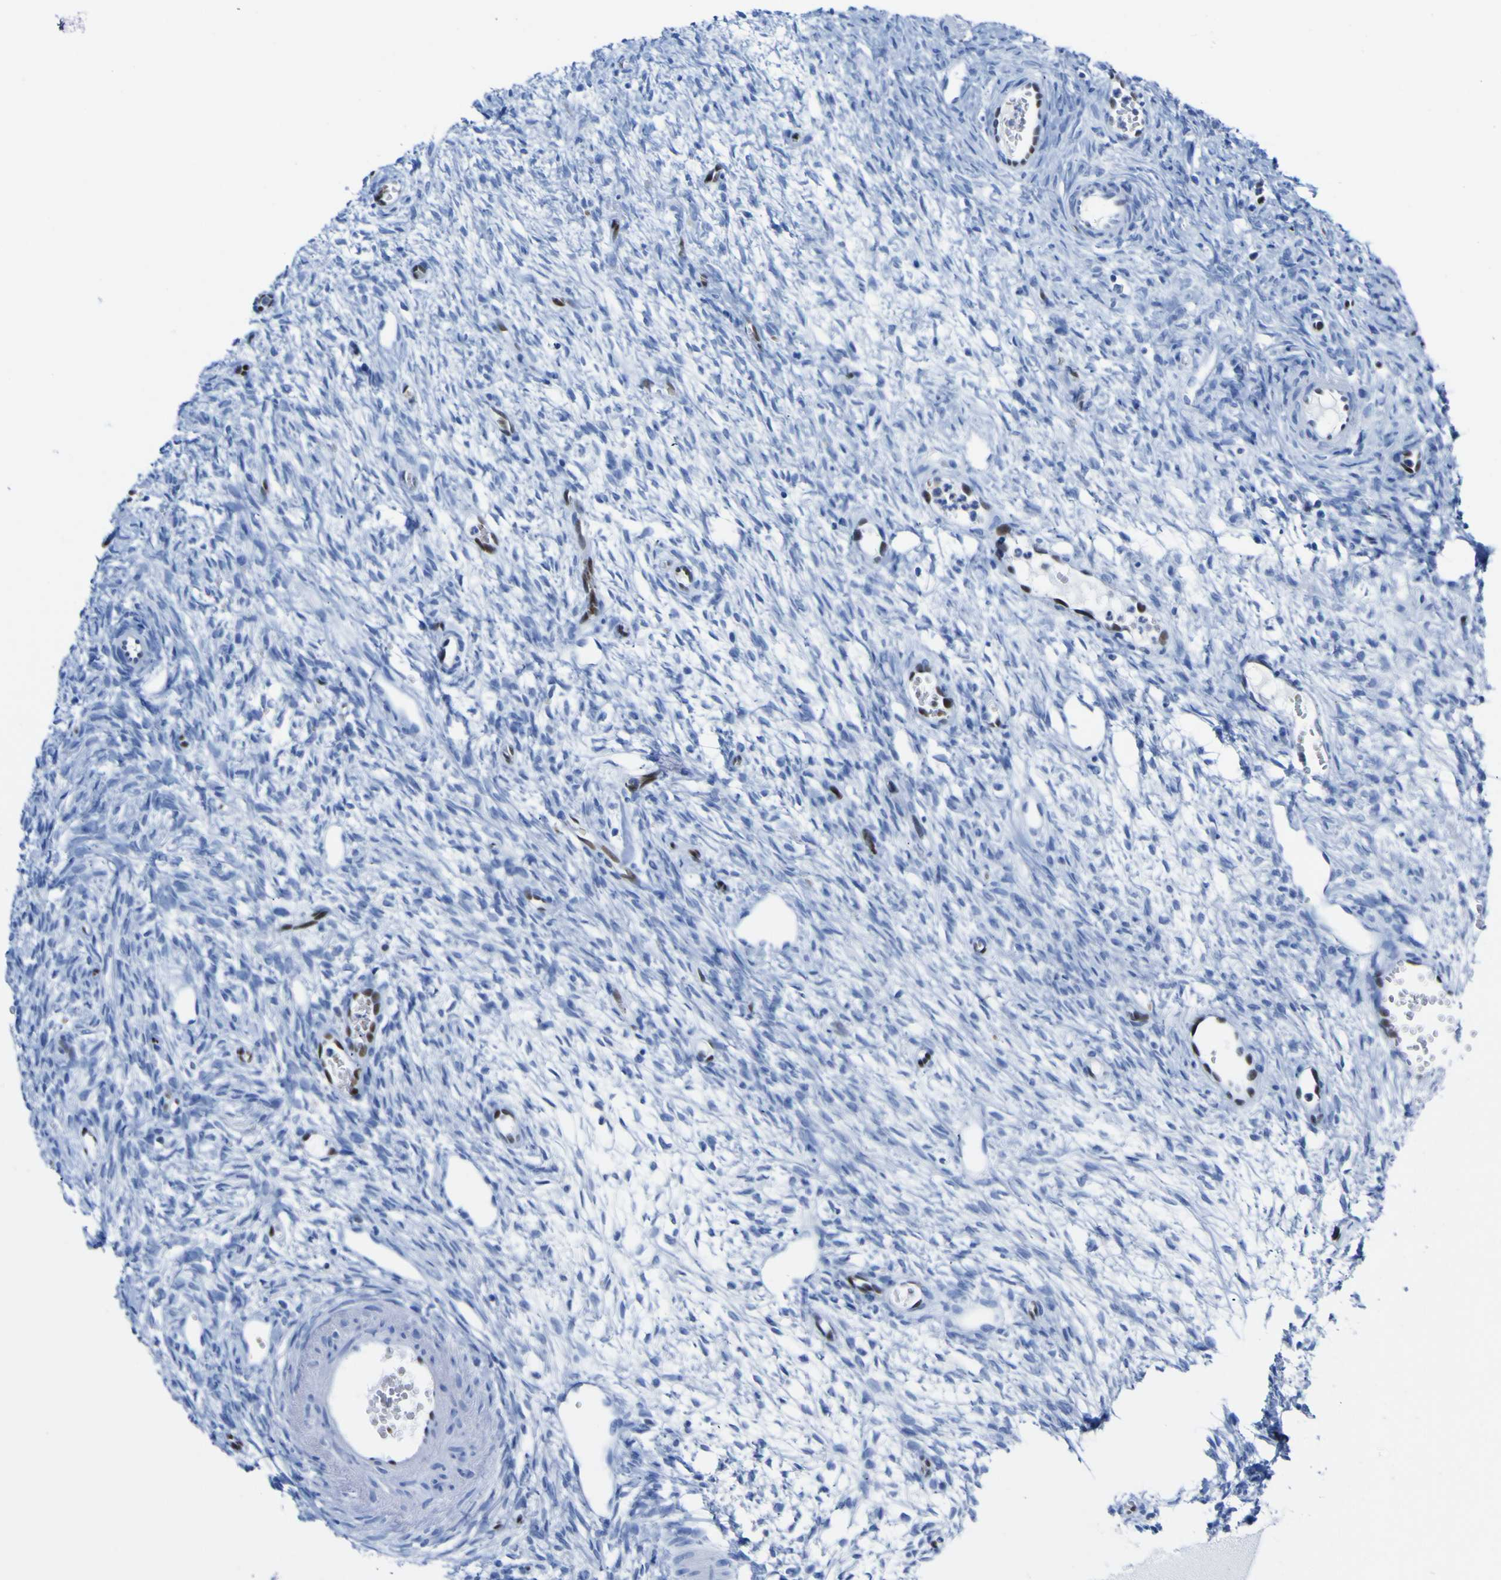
{"staining": {"intensity": "negative", "quantity": "none", "location": "none"}, "tissue": "ovary", "cell_type": "Ovarian stroma cells", "image_type": "normal", "snomed": [{"axis": "morphology", "description": "Normal tissue, NOS"}, {"axis": "topography", "description": "Ovary"}], "caption": "High magnification brightfield microscopy of benign ovary stained with DAB (brown) and counterstained with hematoxylin (blue): ovarian stroma cells show no significant staining. (DAB immunohistochemistry (IHC) with hematoxylin counter stain).", "gene": "DACH1", "patient": {"sex": "female", "age": 33}}